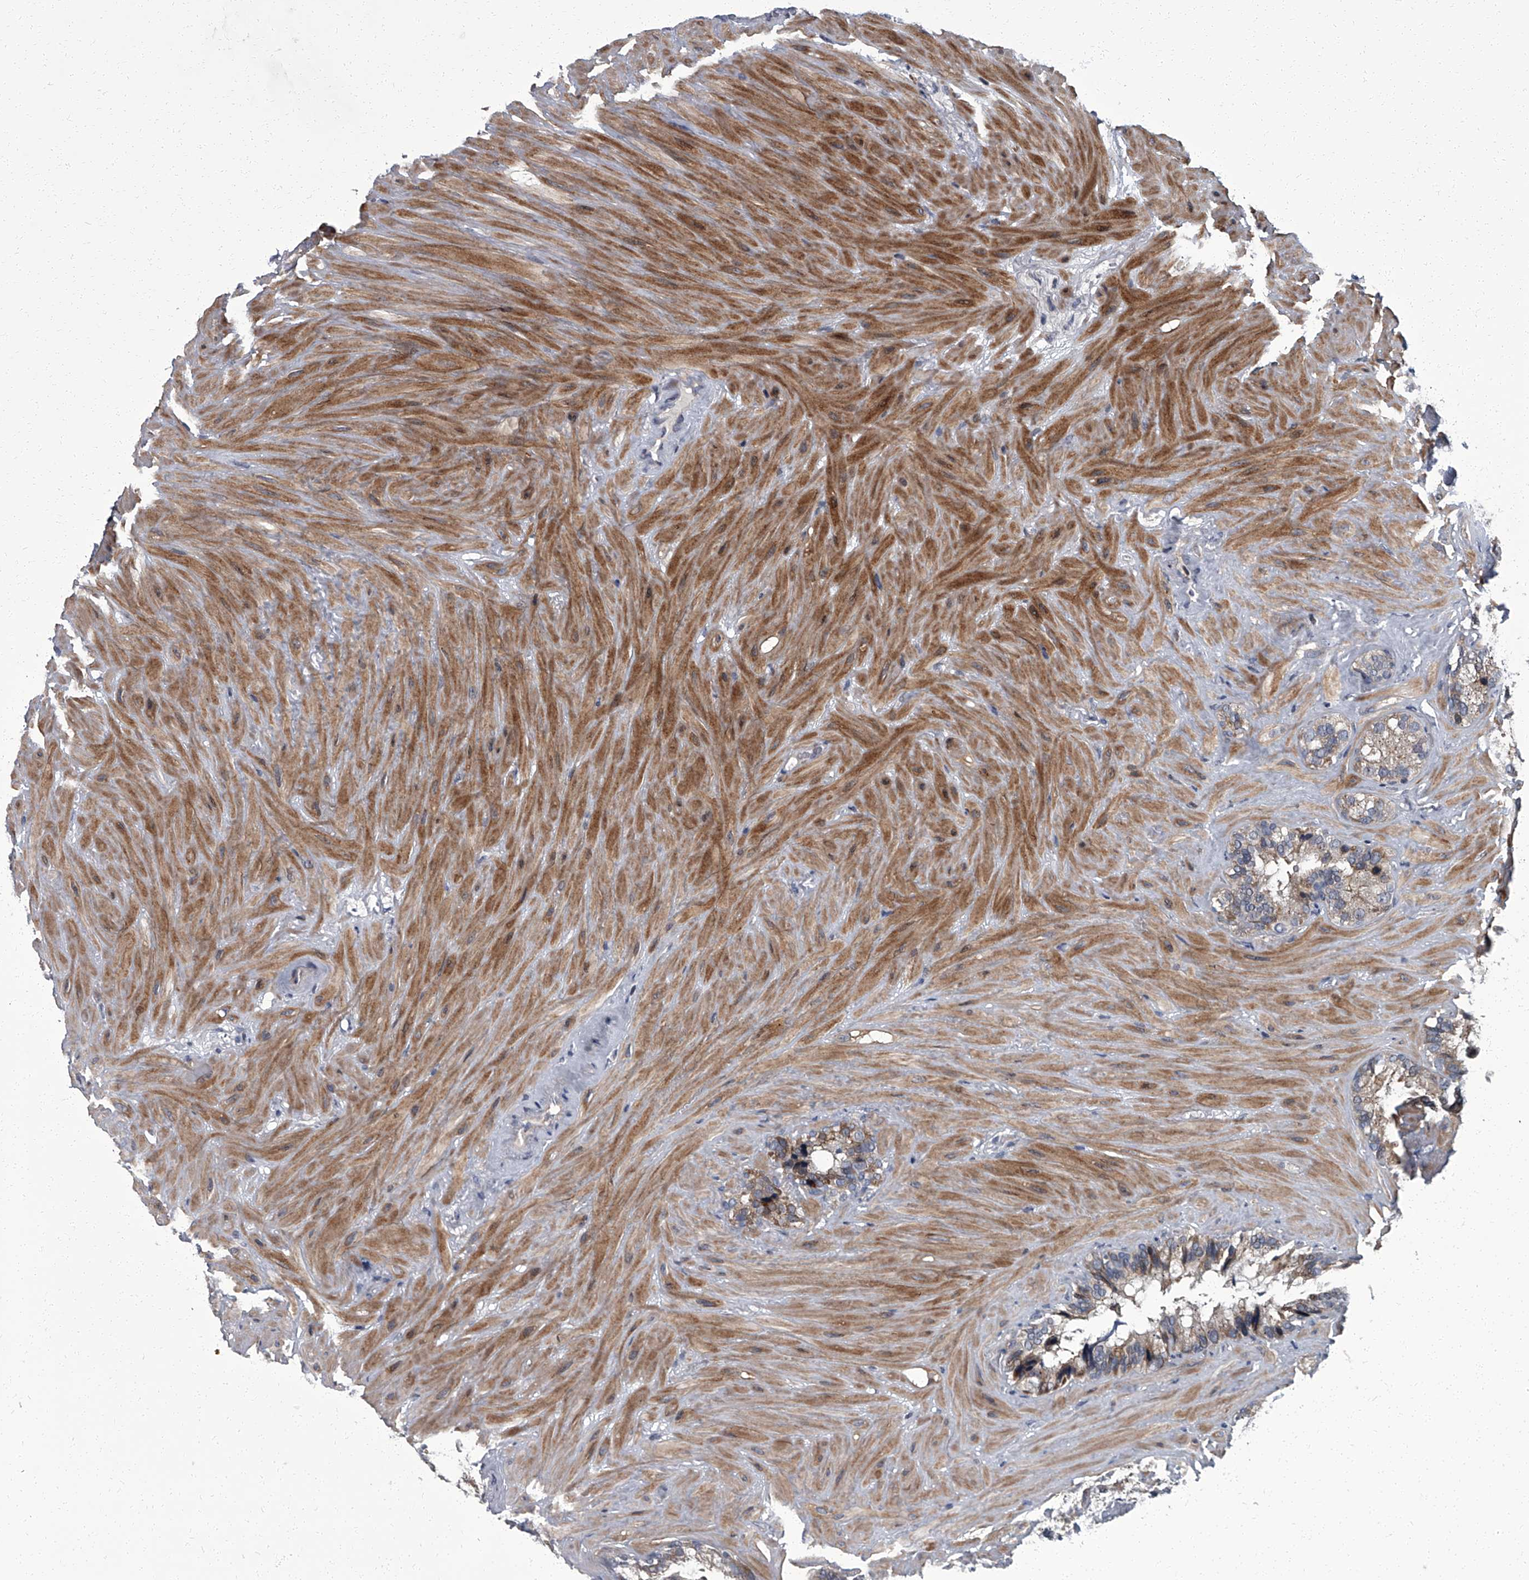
{"staining": {"intensity": "weak", "quantity": "25%-75%", "location": "cytoplasmic/membranous"}, "tissue": "seminal vesicle", "cell_type": "Glandular cells", "image_type": "normal", "snomed": [{"axis": "morphology", "description": "Normal tissue, NOS"}, {"axis": "topography", "description": "Prostate"}, {"axis": "topography", "description": "Seminal veicle"}], "caption": "Seminal vesicle stained with DAB immunohistochemistry demonstrates low levels of weak cytoplasmic/membranous positivity in approximately 25%-75% of glandular cells.", "gene": "ZNF274", "patient": {"sex": "male", "age": 68}}